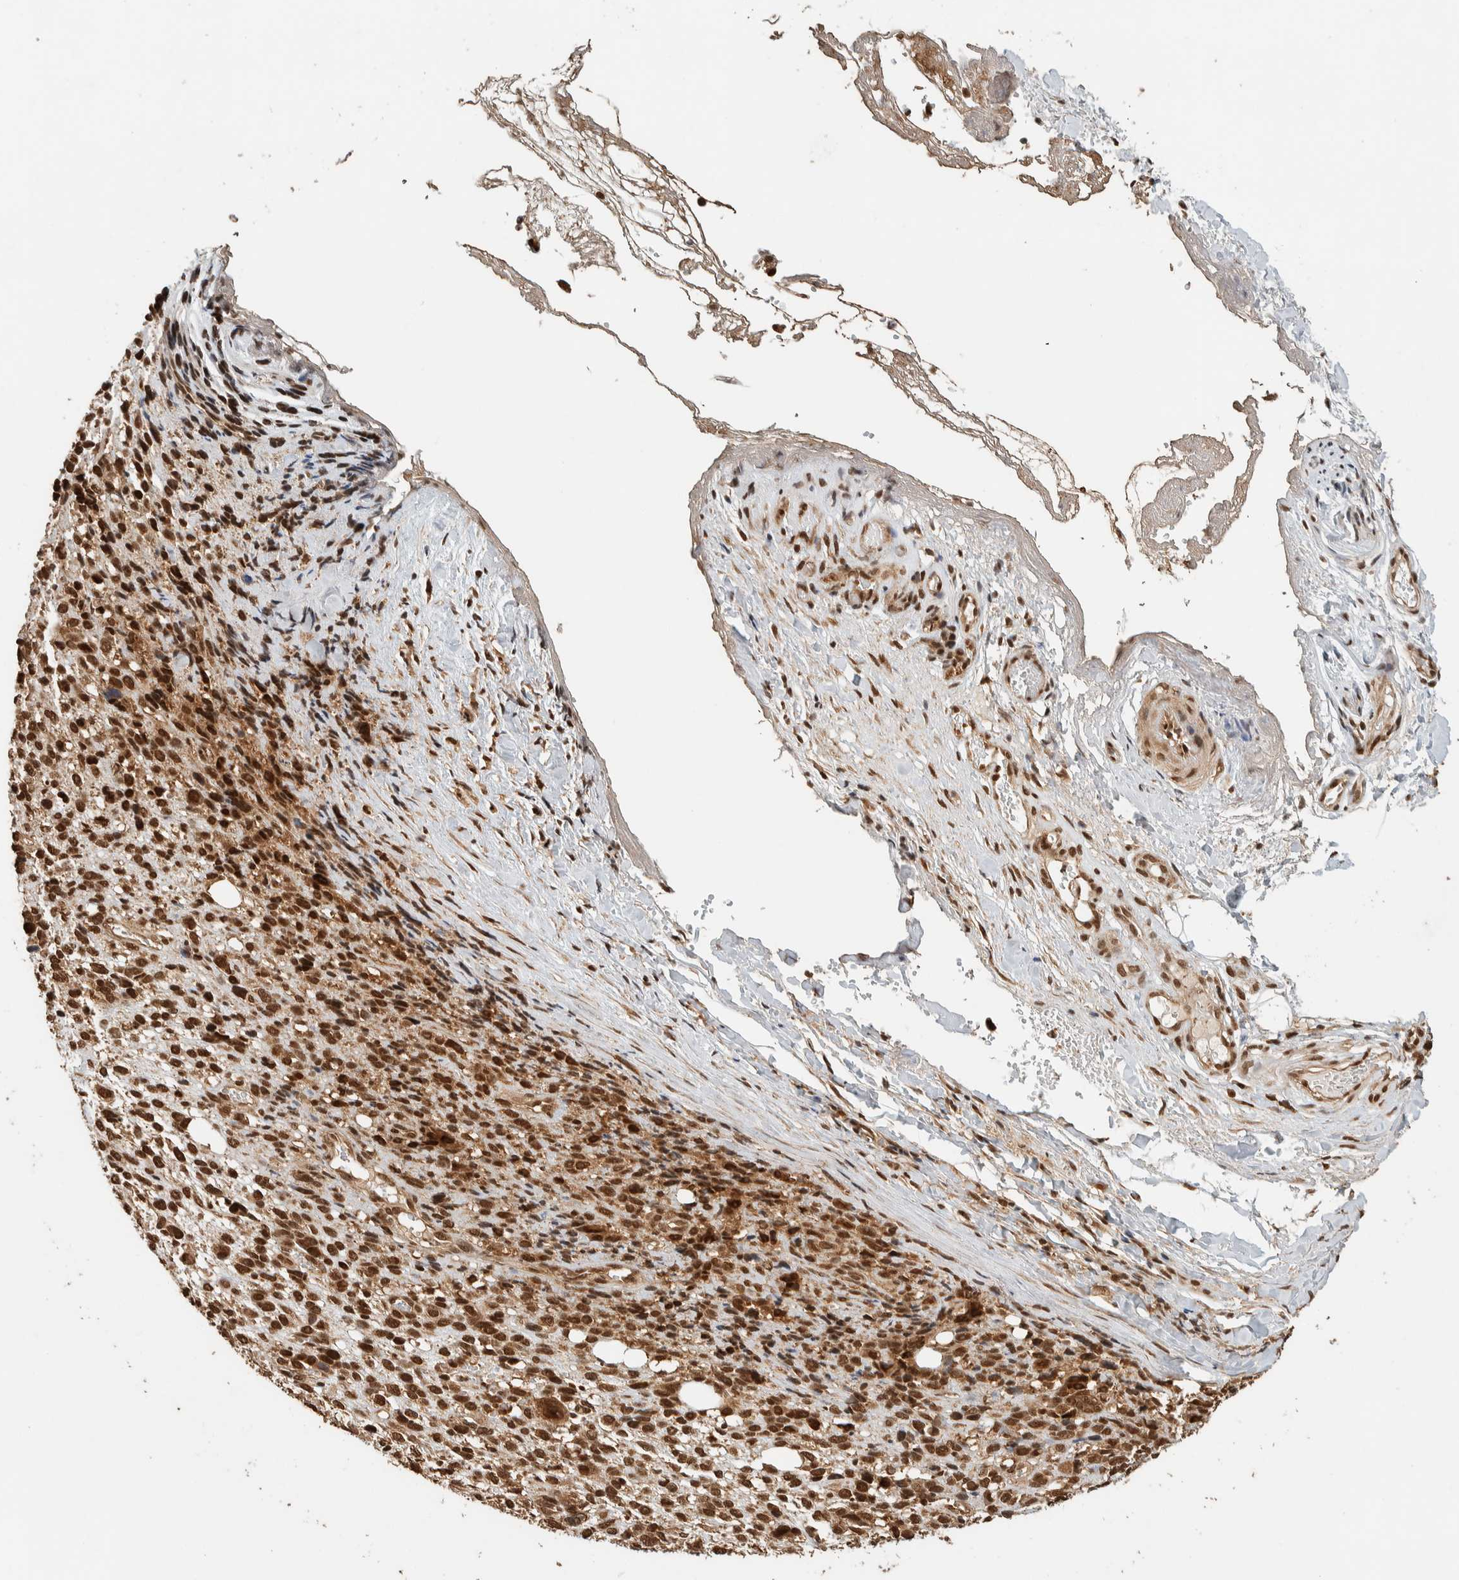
{"staining": {"intensity": "strong", "quantity": ">75%", "location": "nuclear"}, "tissue": "melanoma", "cell_type": "Tumor cells", "image_type": "cancer", "snomed": [{"axis": "morphology", "description": "Malignant melanoma, NOS"}, {"axis": "topography", "description": "Skin"}], "caption": "Malignant melanoma tissue exhibits strong nuclear positivity in approximately >75% of tumor cells", "gene": "ZBTB2", "patient": {"sex": "female", "age": 55}}